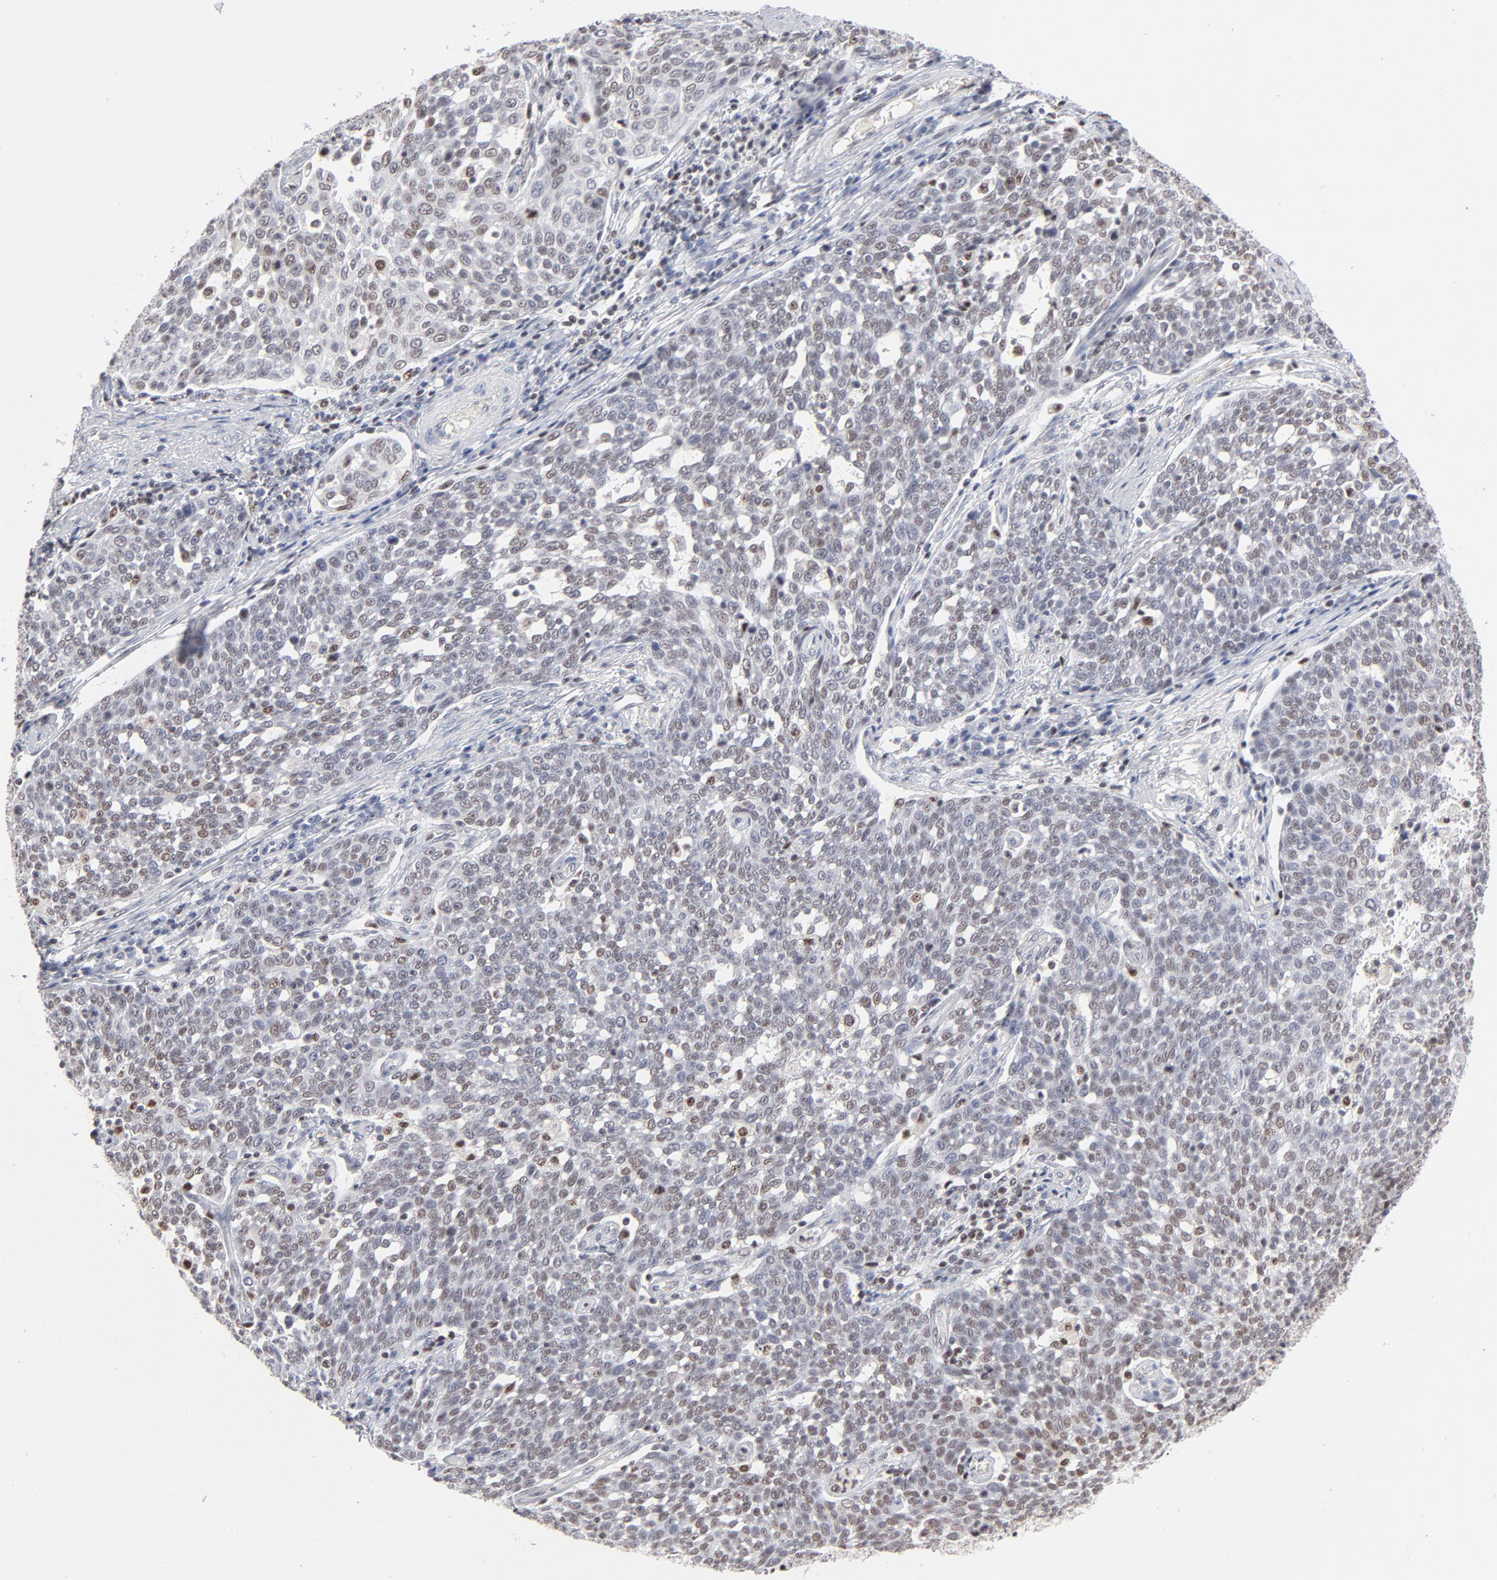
{"staining": {"intensity": "weak", "quantity": "<25%", "location": "nuclear"}, "tissue": "cervical cancer", "cell_type": "Tumor cells", "image_type": "cancer", "snomed": [{"axis": "morphology", "description": "Squamous cell carcinoma, NOS"}, {"axis": "topography", "description": "Cervix"}], "caption": "The immunohistochemistry histopathology image has no significant expression in tumor cells of squamous cell carcinoma (cervical) tissue.", "gene": "MAX", "patient": {"sex": "female", "age": 34}}